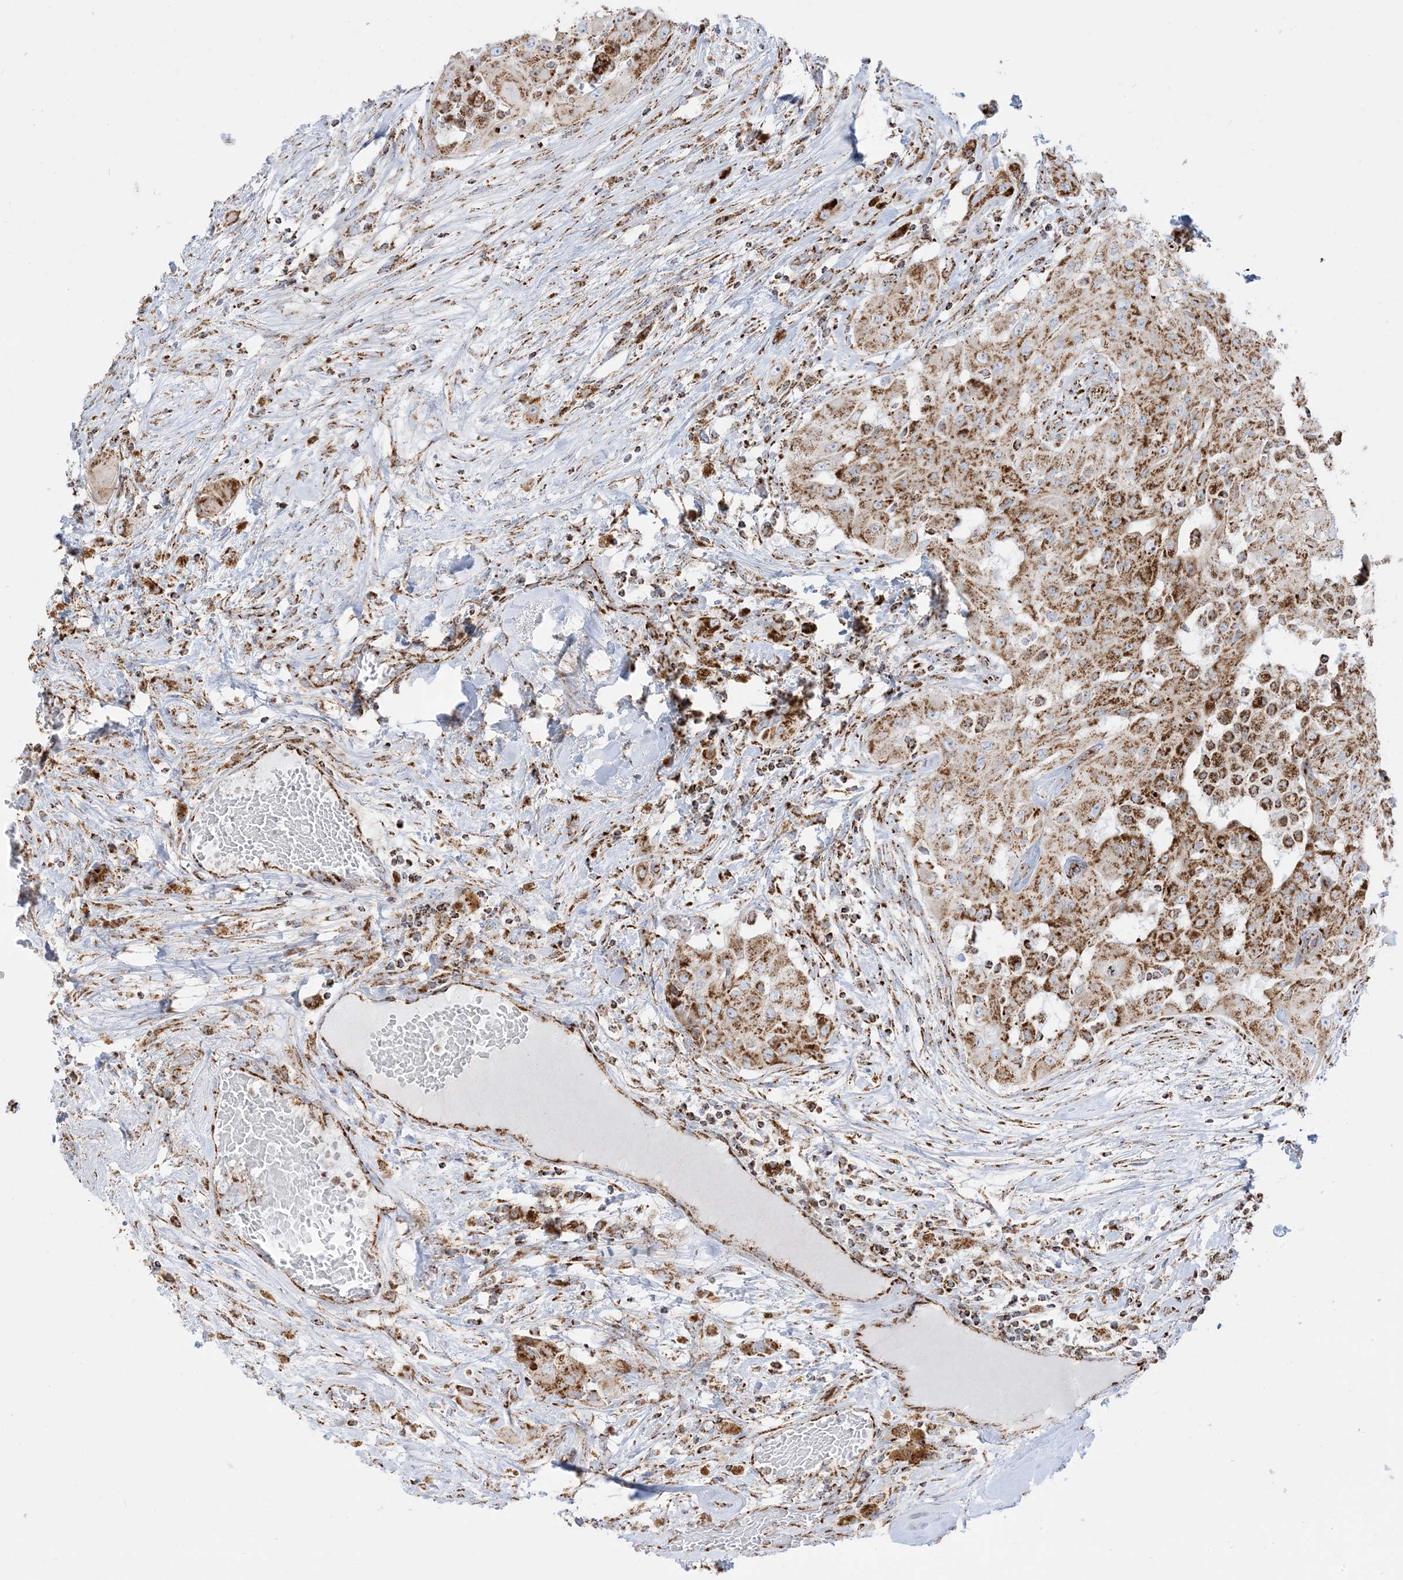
{"staining": {"intensity": "moderate", "quantity": ">75%", "location": "cytoplasmic/membranous"}, "tissue": "thyroid cancer", "cell_type": "Tumor cells", "image_type": "cancer", "snomed": [{"axis": "morphology", "description": "Papillary adenocarcinoma, NOS"}, {"axis": "topography", "description": "Thyroid gland"}], "caption": "Moderate cytoplasmic/membranous protein staining is present in about >75% of tumor cells in thyroid papillary adenocarcinoma.", "gene": "MRPS36", "patient": {"sex": "female", "age": 59}}